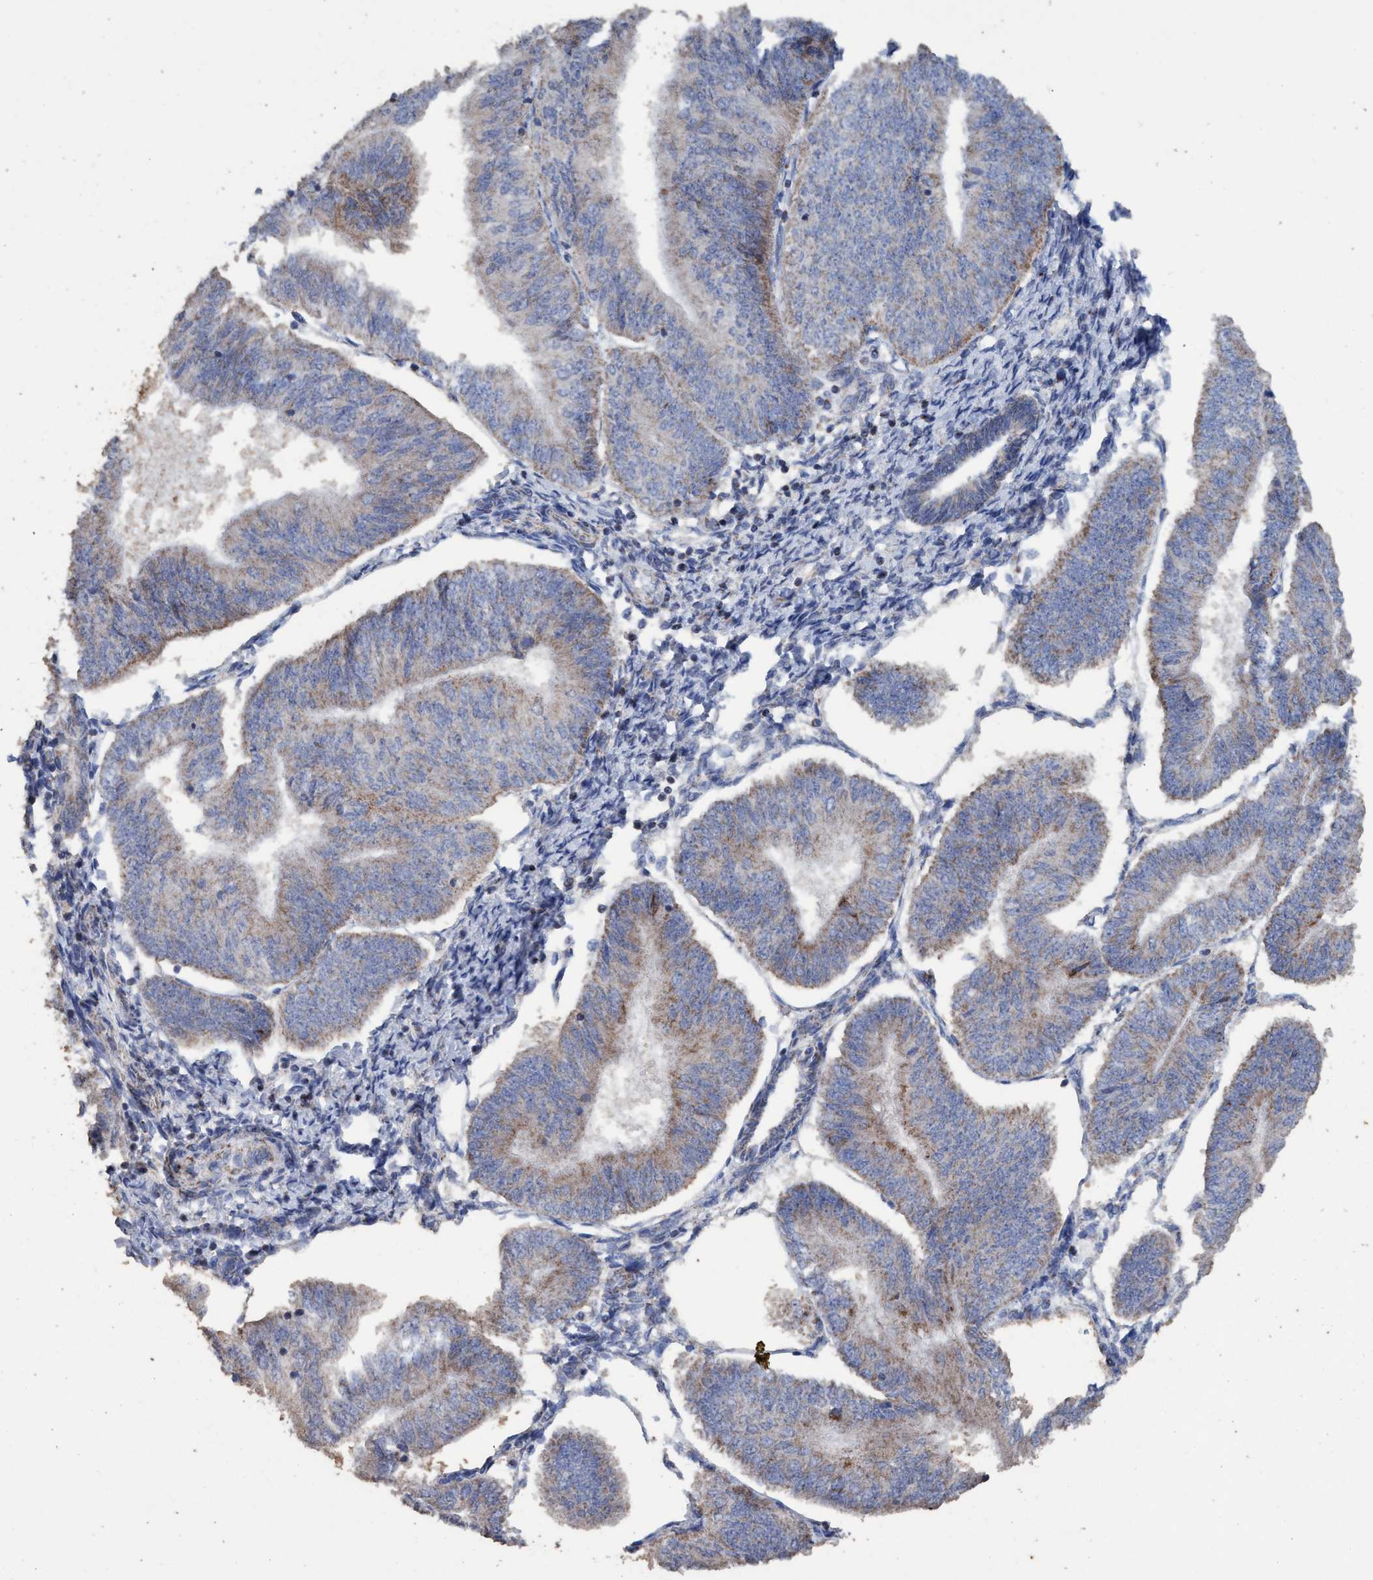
{"staining": {"intensity": "weak", "quantity": "25%-75%", "location": "cytoplasmic/membranous"}, "tissue": "endometrial cancer", "cell_type": "Tumor cells", "image_type": "cancer", "snomed": [{"axis": "morphology", "description": "Adenocarcinoma, NOS"}, {"axis": "topography", "description": "Endometrium"}], "caption": "Weak cytoplasmic/membranous staining for a protein is seen in about 25%-75% of tumor cells of endometrial adenocarcinoma using immunohistochemistry.", "gene": "RSAD1", "patient": {"sex": "female", "age": 58}}